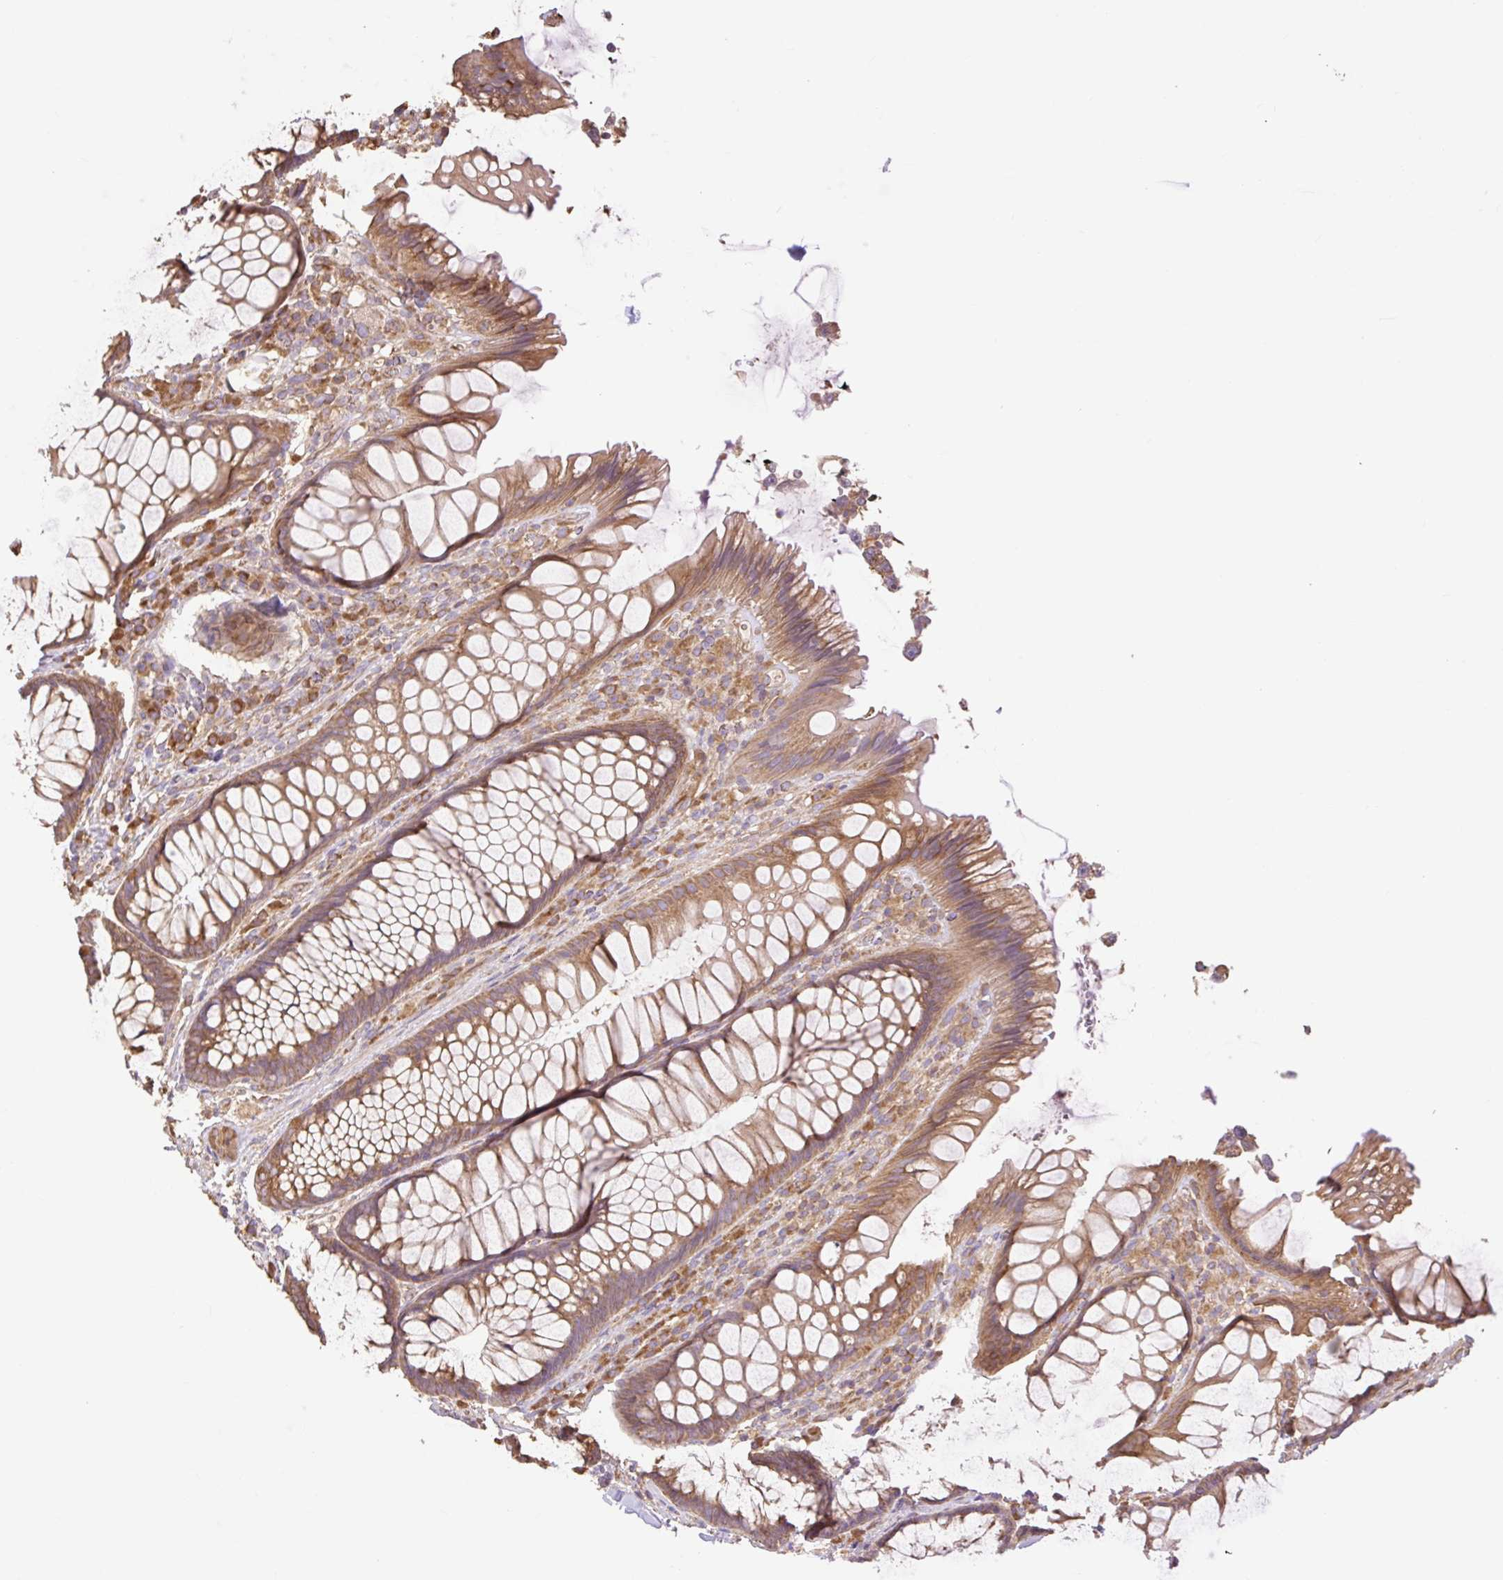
{"staining": {"intensity": "moderate", "quantity": ">75%", "location": "cytoplasmic/membranous"}, "tissue": "rectum", "cell_type": "Glandular cells", "image_type": "normal", "snomed": [{"axis": "morphology", "description": "Normal tissue, NOS"}, {"axis": "topography", "description": "Rectum"}], "caption": "Protein expression by IHC displays moderate cytoplasmic/membranous staining in approximately >75% of glandular cells in normal rectum. Using DAB (brown) and hematoxylin (blue) stains, captured at high magnification using brightfield microscopy.", "gene": "DESI1", "patient": {"sex": "male", "age": 53}}